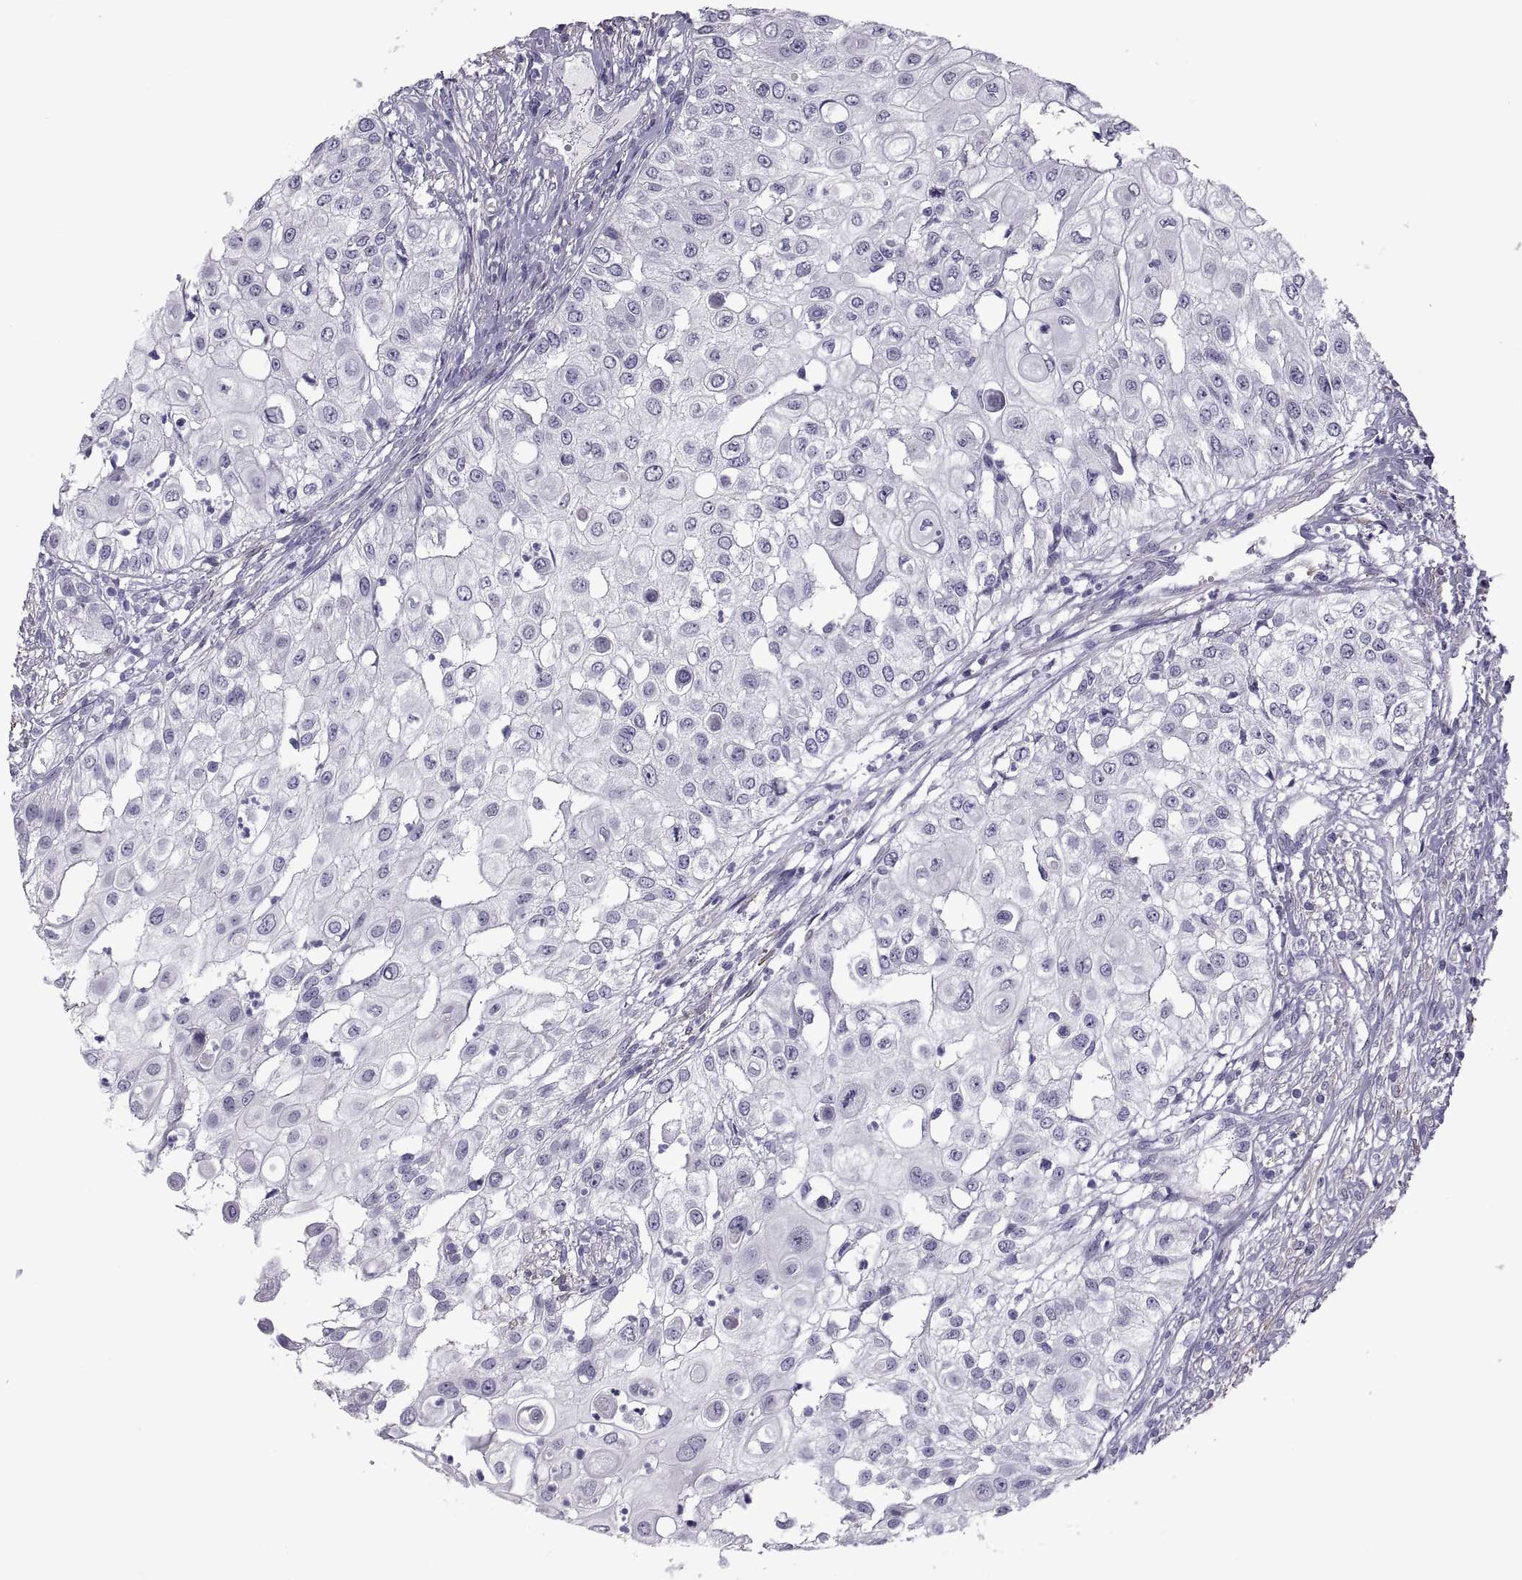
{"staining": {"intensity": "negative", "quantity": "none", "location": "none"}, "tissue": "urothelial cancer", "cell_type": "Tumor cells", "image_type": "cancer", "snomed": [{"axis": "morphology", "description": "Urothelial carcinoma, High grade"}, {"axis": "topography", "description": "Urinary bladder"}], "caption": "This histopathology image is of high-grade urothelial carcinoma stained with IHC to label a protein in brown with the nuclei are counter-stained blue. There is no staining in tumor cells. (DAB IHC with hematoxylin counter stain).", "gene": "MAGEB1", "patient": {"sex": "female", "age": 79}}